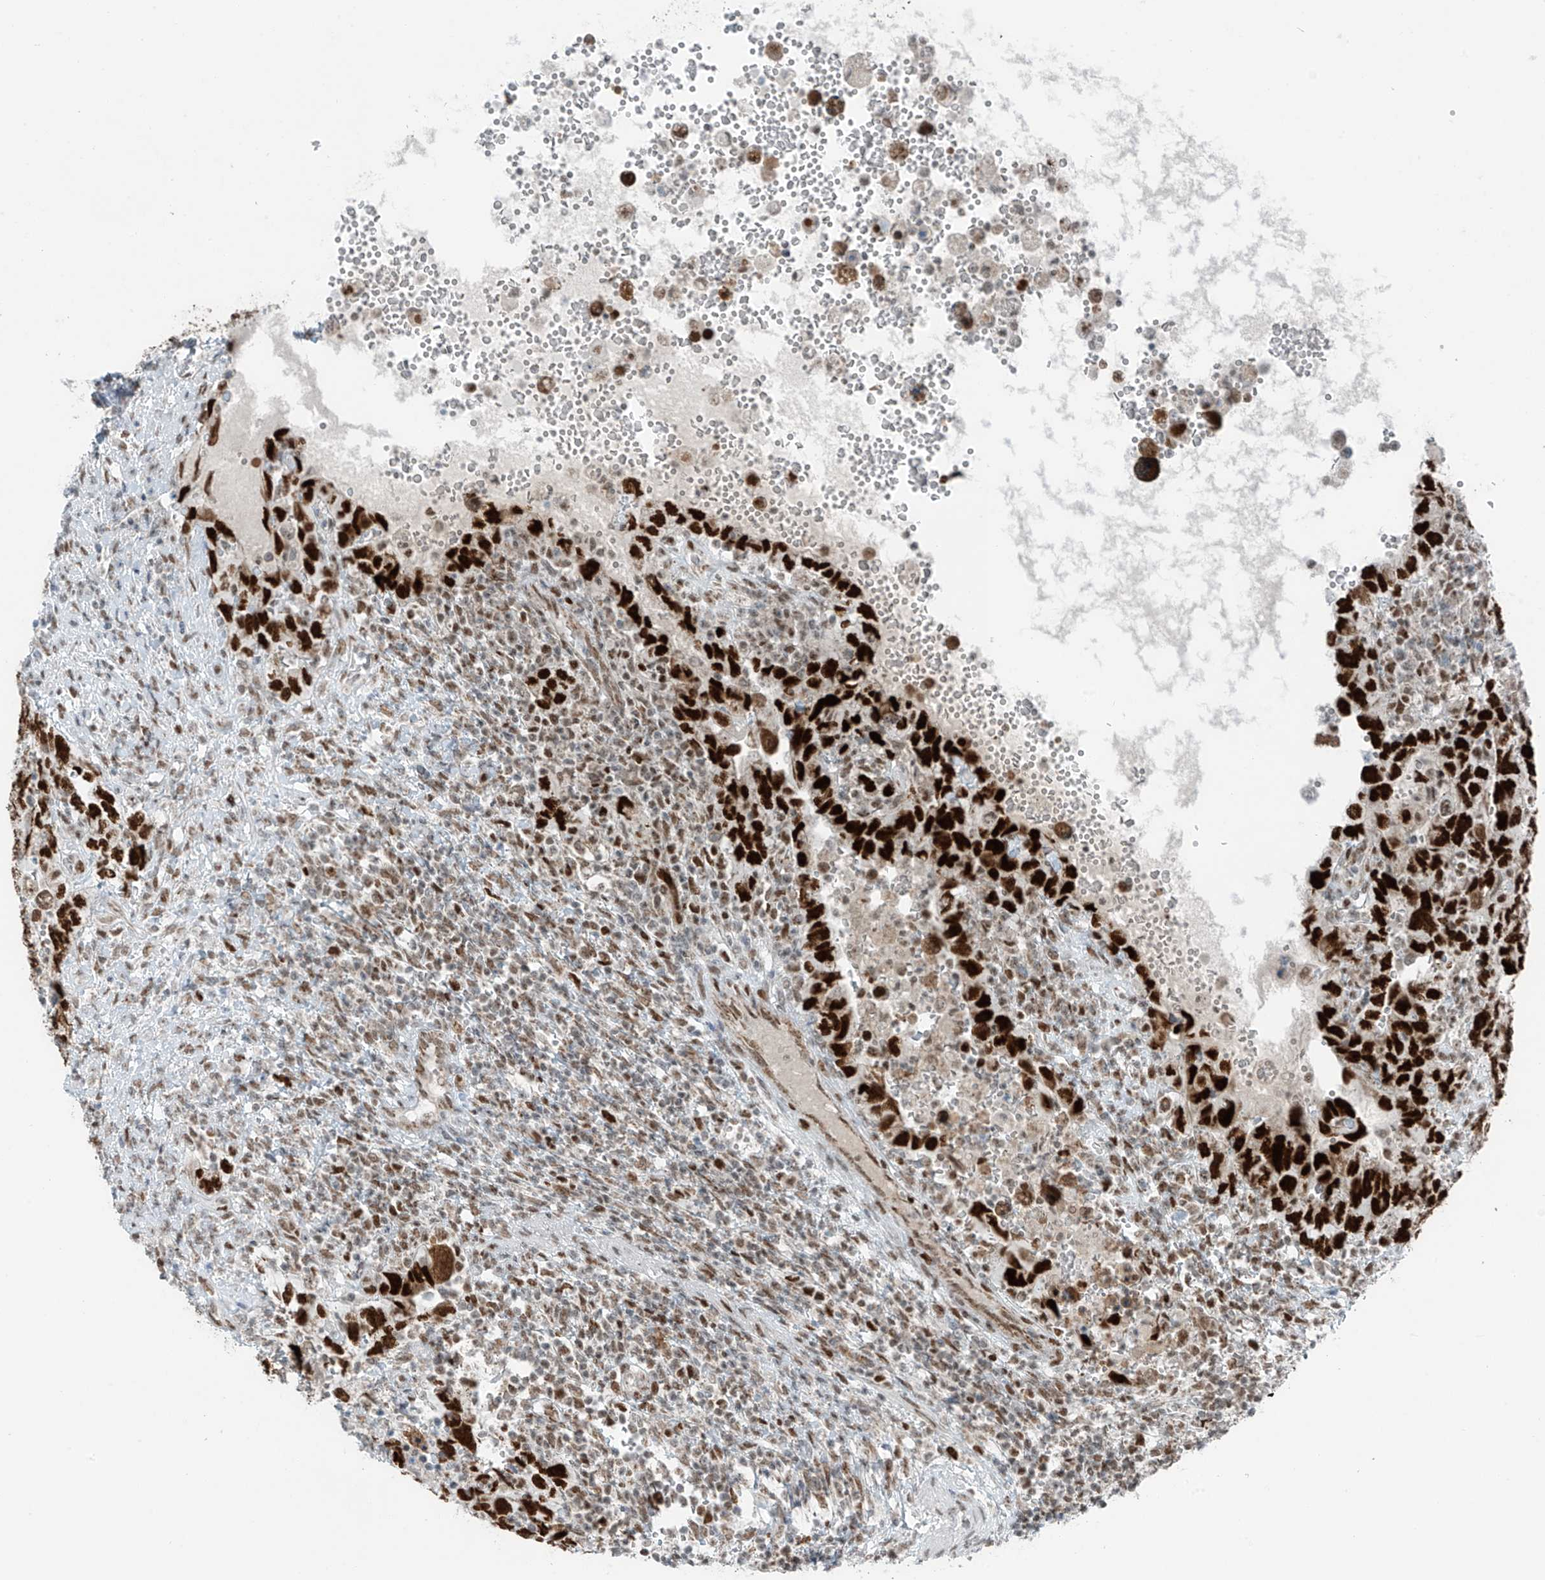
{"staining": {"intensity": "strong", "quantity": ">75%", "location": "nuclear"}, "tissue": "testis cancer", "cell_type": "Tumor cells", "image_type": "cancer", "snomed": [{"axis": "morphology", "description": "Carcinoma, Embryonal, NOS"}, {"axis": "topography", "description": "Testis"}], "caption": "A brown stain highlights strong nuclear positivity of a protein in testis cancer tumor cells. (brown staining indicates protein expression, while blue staining denotes nuclei).", "gene": "WRNIP1", "patient": {"sex": "male", "age": 26}}